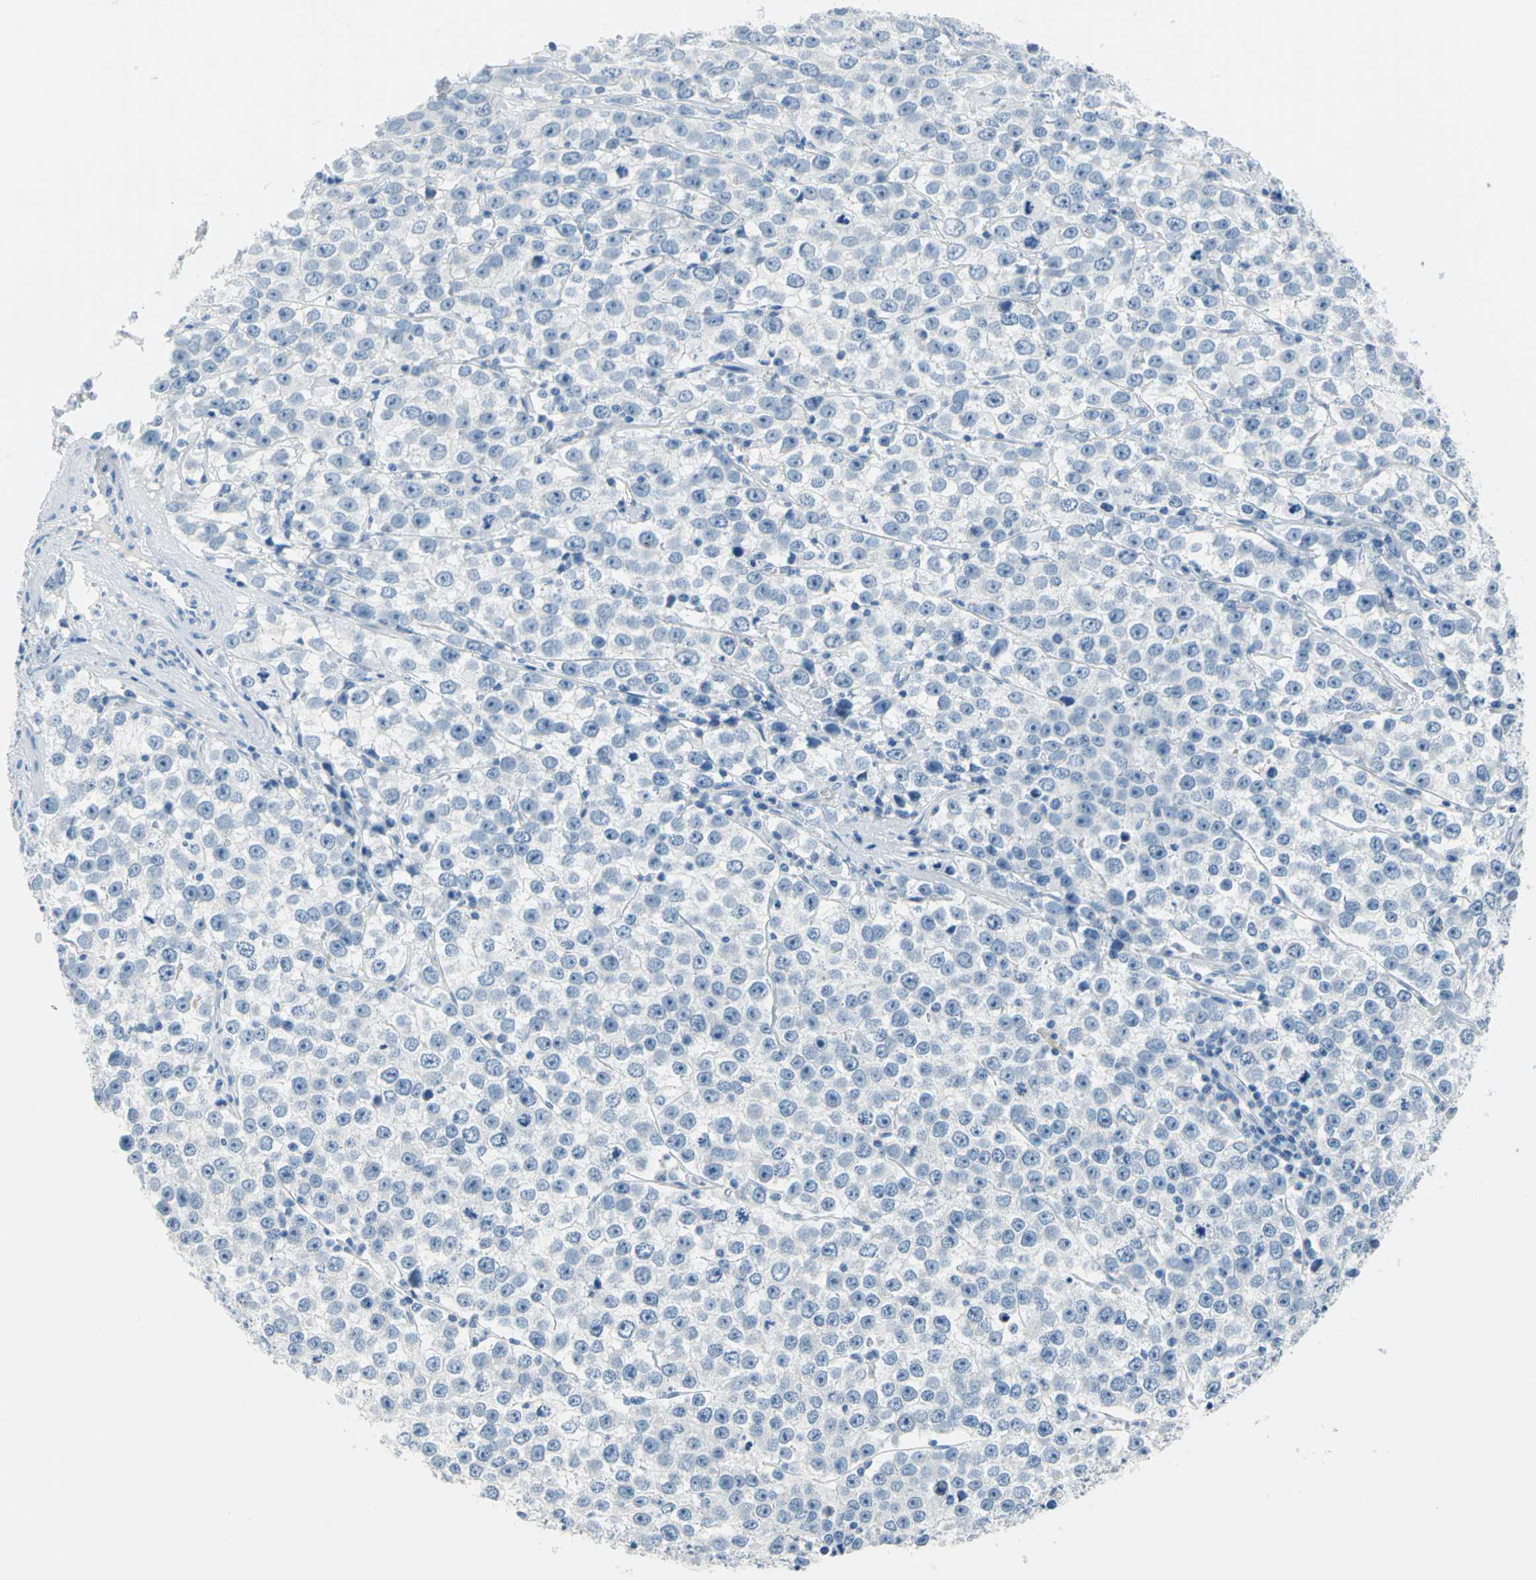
{"staining": {"intensity": "negative", "quantity": "none", "location": "none"}, "tissue": "testis cancer", "cell_type": "Tumor cells", "image_type": "cancer", "snomed": [{"axis": "morphology", "description": "Seminoma, NOS"}, {"axis": "morphology", "description": "Carcinoma, Embryonal, NOS"}, {"axis": "topography", "description": "Testis"}], "caption": "Photomicrograph shows no protein positivity in tumor cells of testis cancer (embryonal carcinoma) tissue.", "gene": "PKLR", "patient": {"sex": "male", "age": 52}}